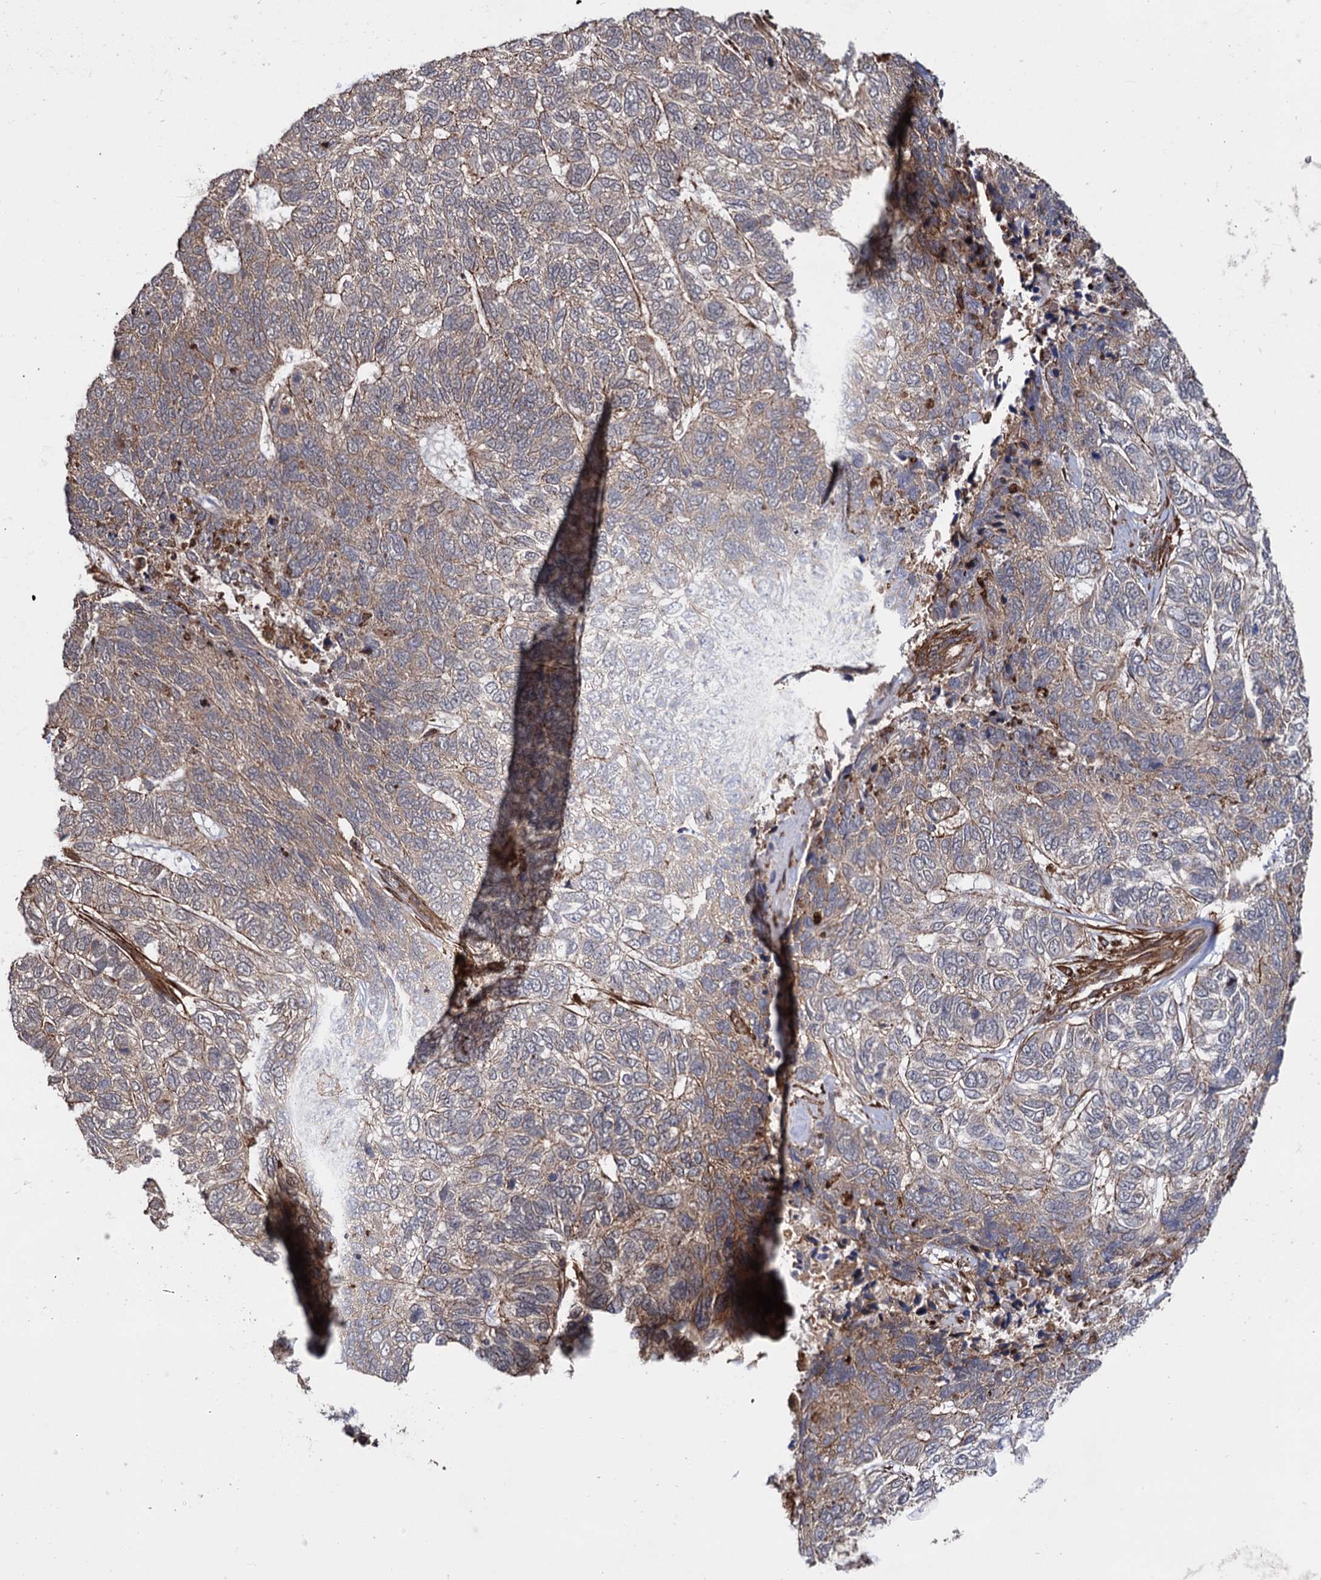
{"staining": {"intensity": "moderate", "quantity": "25%-75%", "location": "cytoplasmic/membranous"}, "tissue": "skin cancer", "cell_type": "Tumor cells", "image_type": "cancer", "snomed": [{"axis": "morphology", "description": "Basal cell carcinoma"}, {"axis": "topography", "description": "Skin"}], "caption": "Skin basal cell carcinoma was stained to show a protein in brown. There is medium levels of moderate cytoplasmic/membranous positivity in approximately 25%-75% of tumor cells.", "gene": "ATP8B4", "patient": {"sex": "female", "age": 65}}